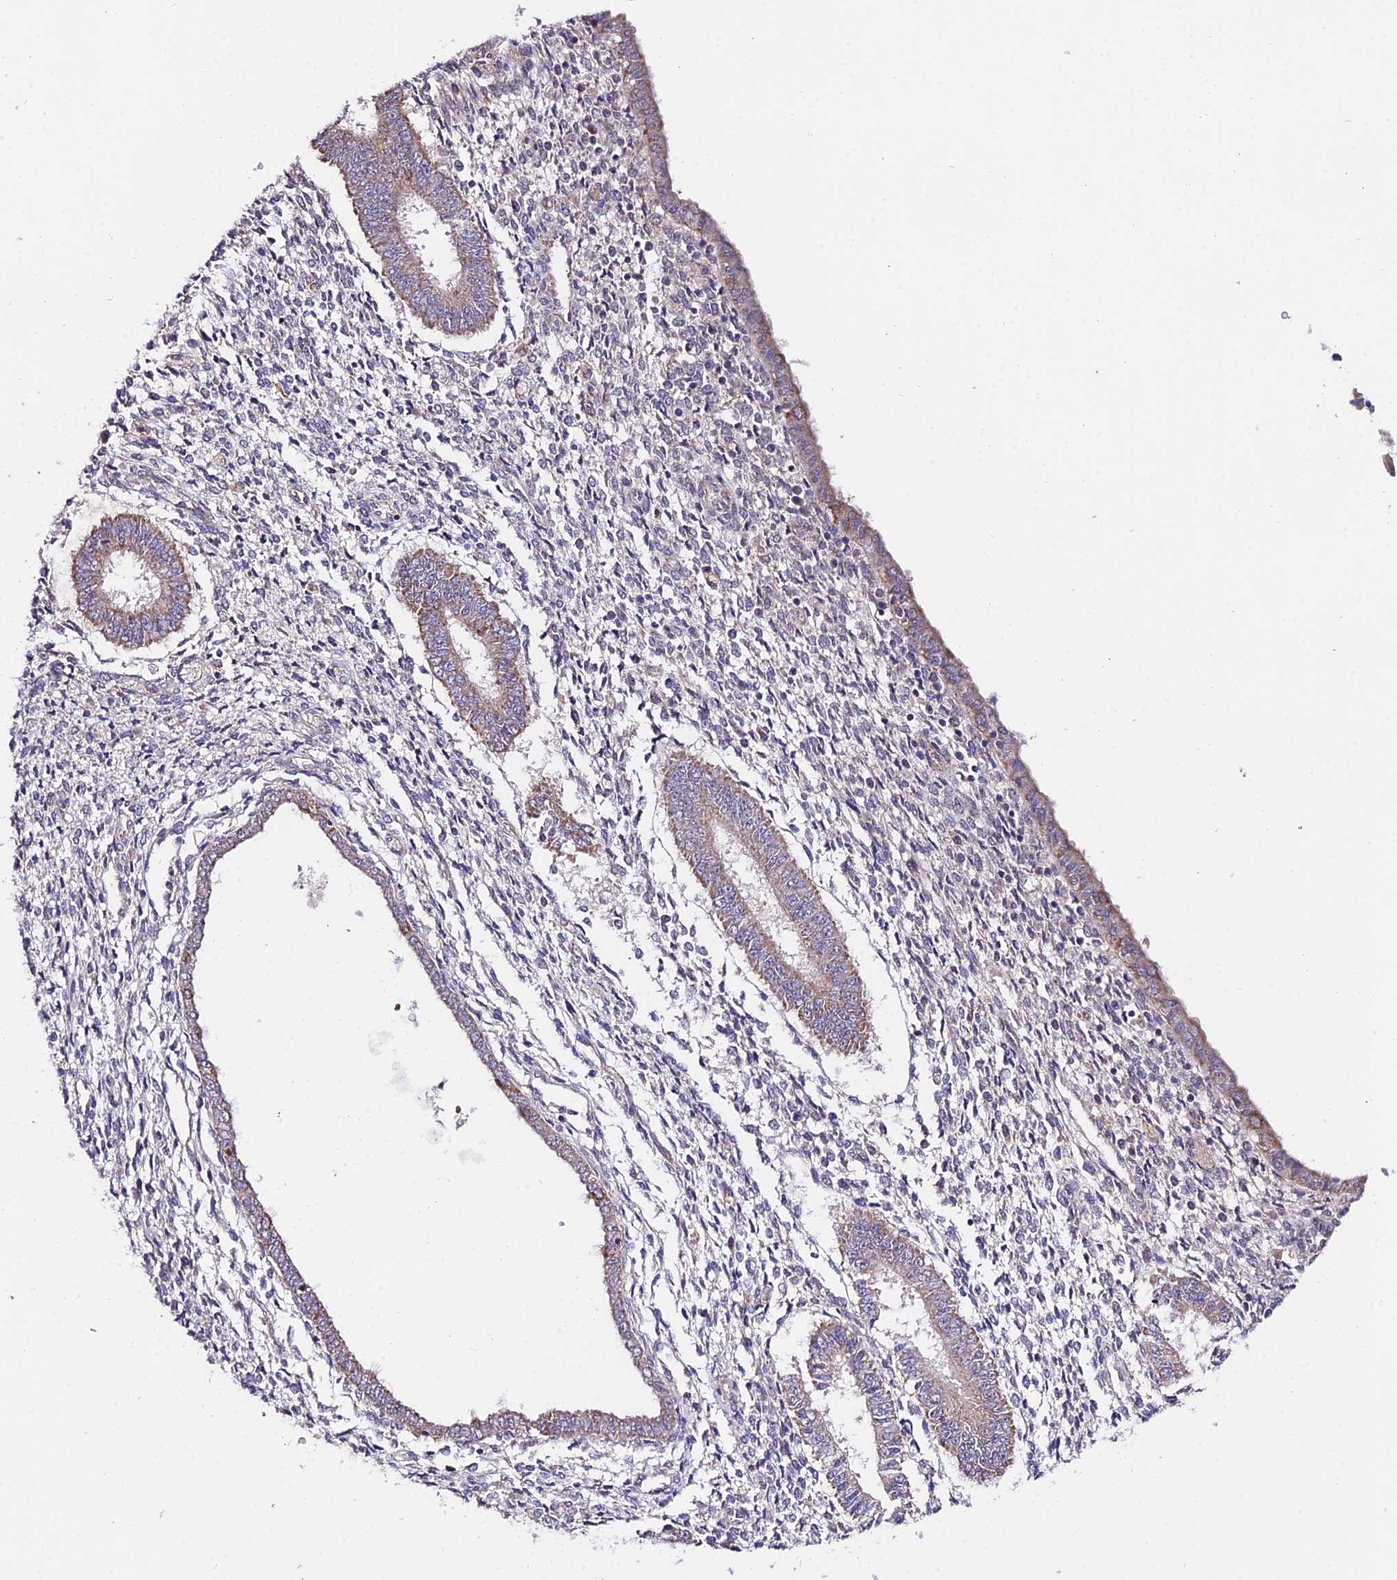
{"staining": {"intensity": "negative", "quantity": "none", "location": "none"}, "tissue": "endometrium", "cell_type": "Cells in endometrial stroma", "image_type": "normal", "snomed": [{"axis": "morphology", "description": "Normal tissue, NOS"}, {"axis": "topography", "description": "Endometrium"}], "caption": "Immunohistochemistry (IHC) of benign endometrium demonstrates no staining in cells in endometrial stroma.", "gene": "WDR5B", "patient": {"sex": "female", "age": 35}}